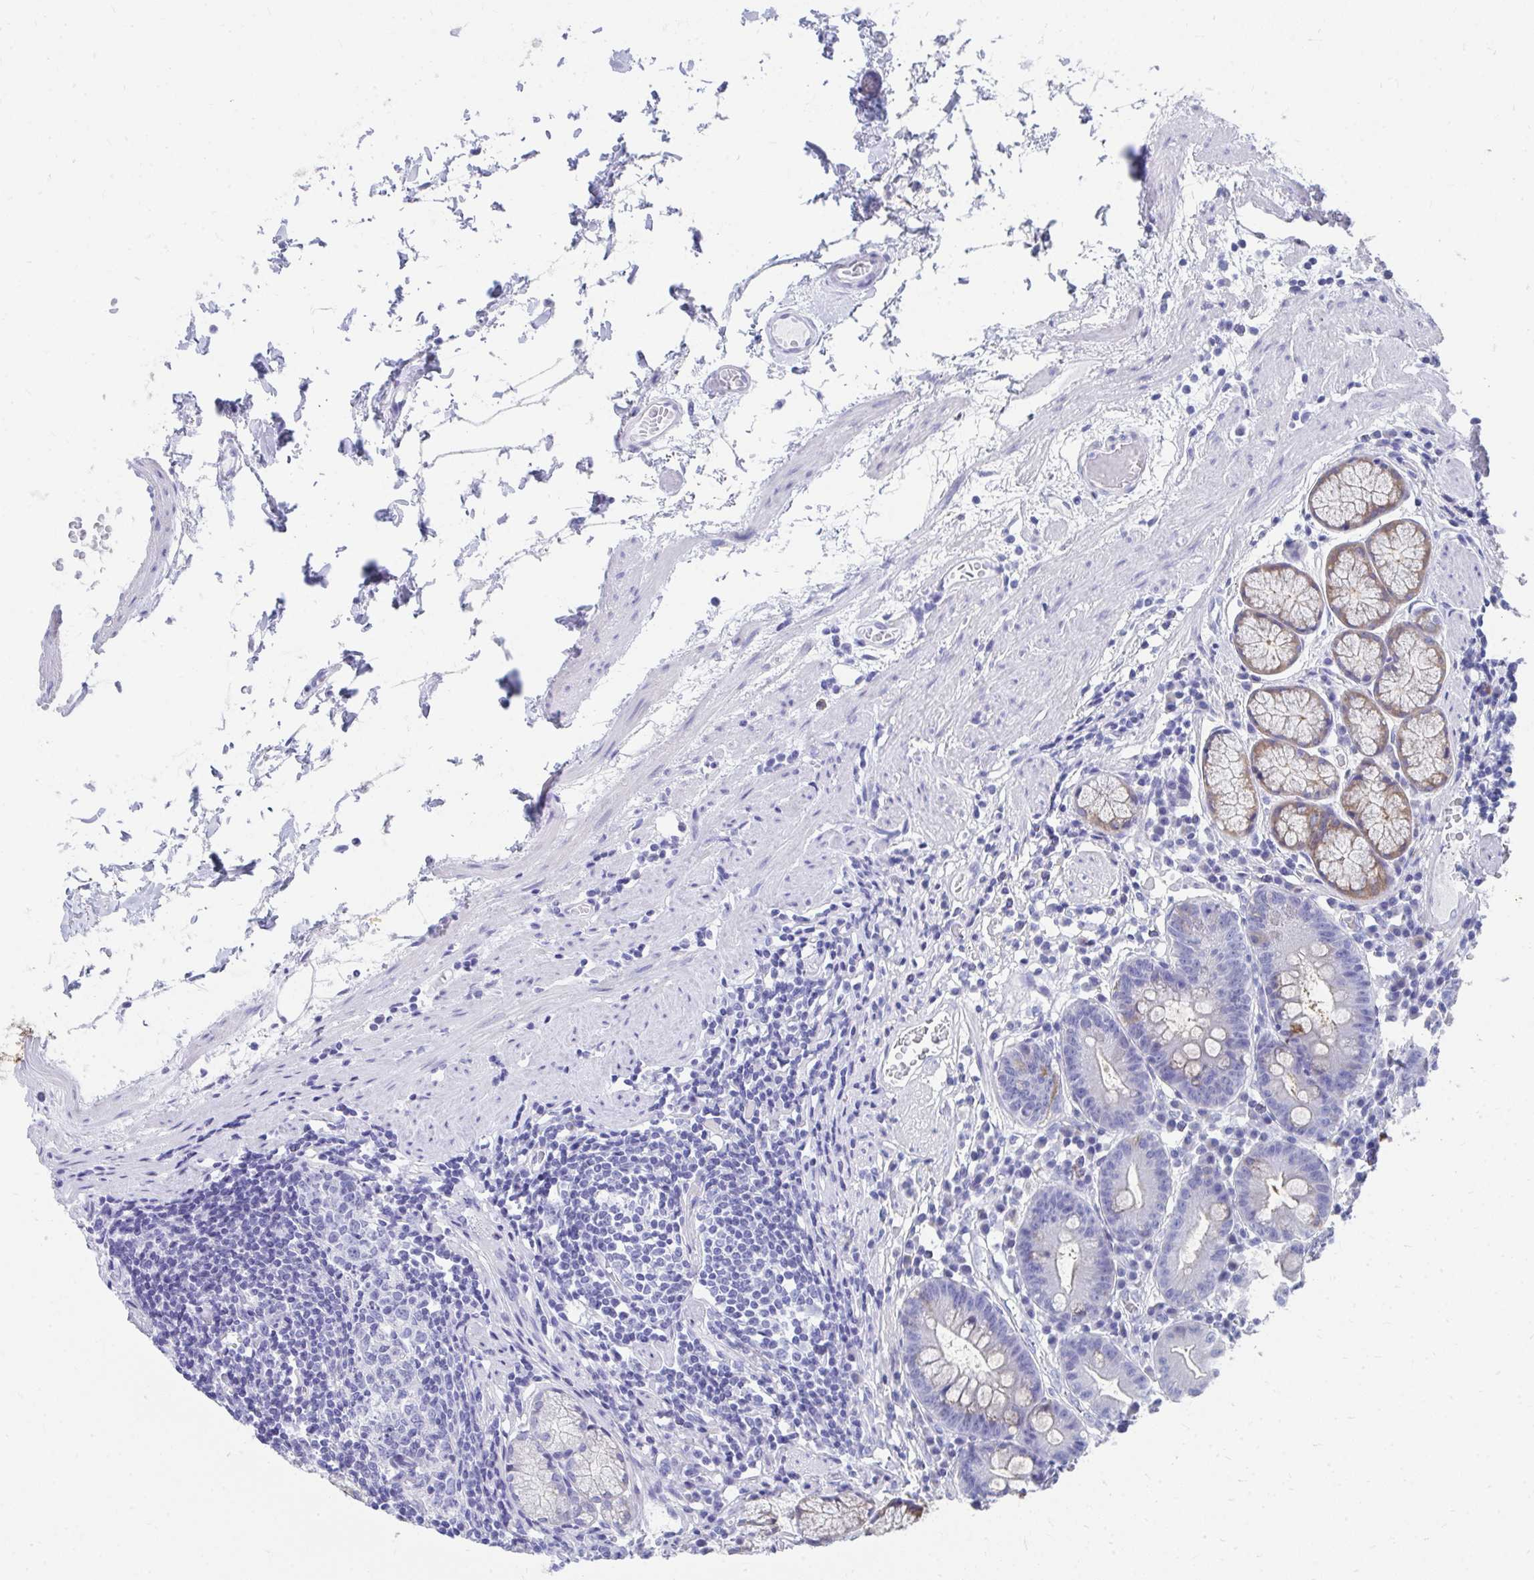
{"staining": {"intensity": "weak", "quantity": "25%-75%", "location": "cytoplasmic/membranous"}, "tissue": "stomach", "cell_type": "Glandular cells", "image_type": "normal", "snomed": [{"axis": "morphology", "description": "Normal tissue, NOS"}, {"axis": "topography", "description": "Stomach"}], "caption": "High-magnification brightfield microscopy of unremarkable stomach stained with DAB (brown) and counterstained with hematoxylin (blue). glandular cells exhibit weak cytoplasmic/membranous staining is appreciated in about25%-75% of cells.", "gene": "HGD", "patient": {"sex": "male", "age": 55}}